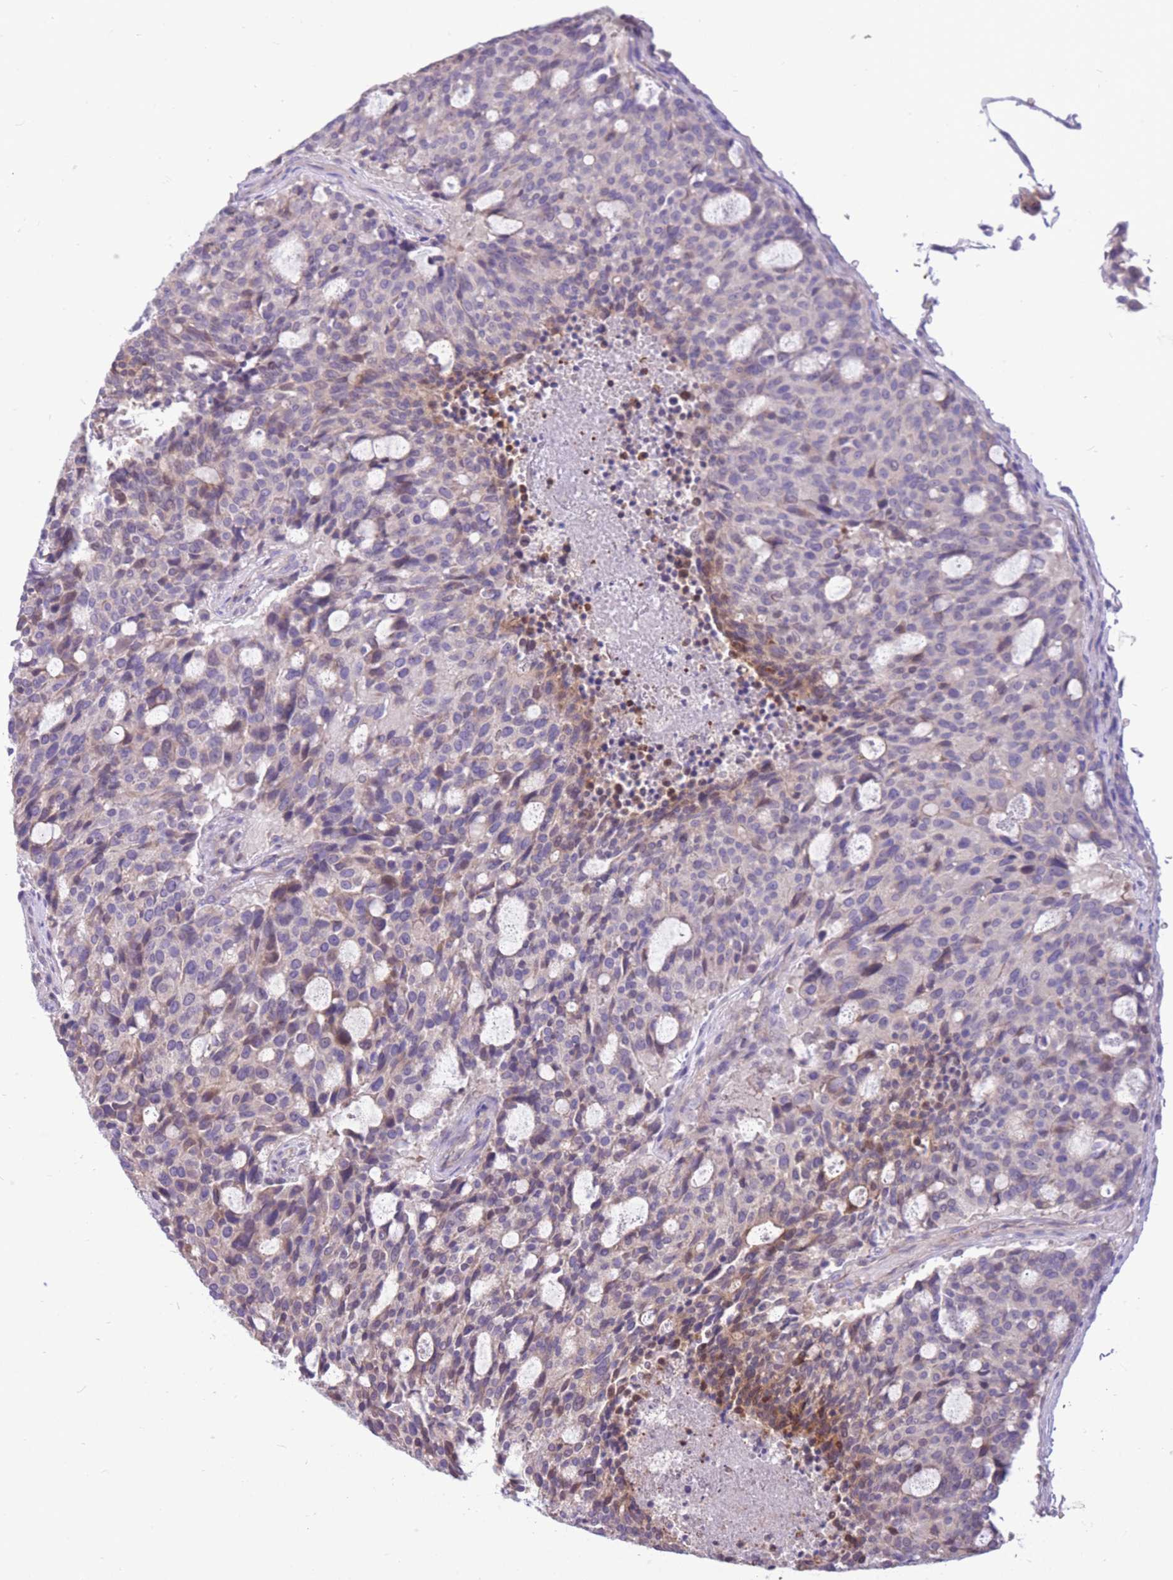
{"staining": {"intensity": "moderate", "quantity": "<25%", "location": "cytoplasmic/membranous"}, "tissue": "carcinoid", "cell_type": "Tumor cells", "image_type": "cancer", "snomed": [{"axis": "morphology", "description": "Carcinoid, malignant, NOS"}, {"axis": "topography", "description": "Pancreas"}], "caption": "DAB (3,3'-diaminobenzidine) immunohistochemical staining of human malignant carcinoid displays moderate cytoplasmic/membranous protein staining in about <25% of tumor cells.", "gene": "OR5T1", "patient": {"sex": "female", "age": 54}}